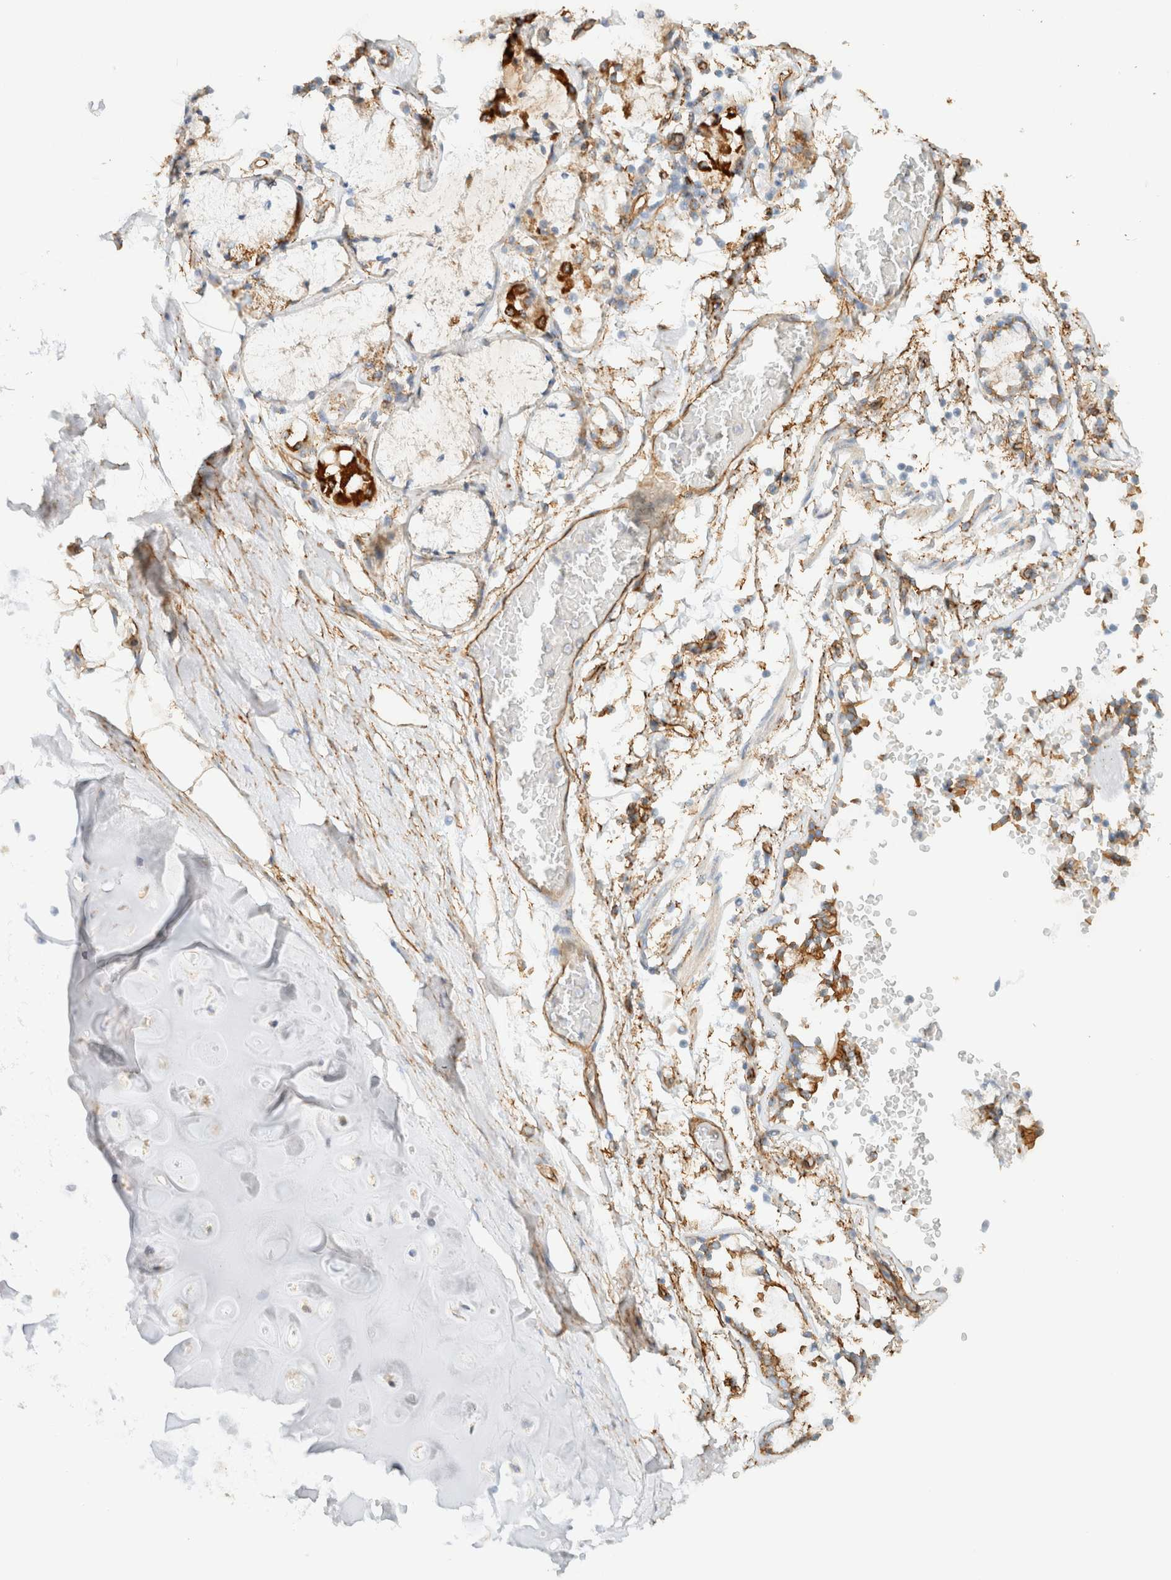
{"staining": {"intensity": "moderate", "quantity": ">75%", "location": "cytoplasmic/membranous"}, "tissue": "adipose tissue", "cell_type": "Adipocytes", "image_type": "normal", "snomed": [{"axis": "morphology", "description": "Normal tissue, NOS"}, {"axis": "topography", "description": "Cartilage tissue"}, {"axis": "topography", "description": "Lung"}], "caption": "Adipocytes demonstrate medium levels of moderate cytoplasmic/membranous expression in approximately >75% of cells in benign human adipose tissue. Using DAB (brown) and hematoxylin (blue) stains, captured at high magnification using brightfield microscopy.", "gene": "CYB5R4", "patient": {"sex": "female", "age": 77}}